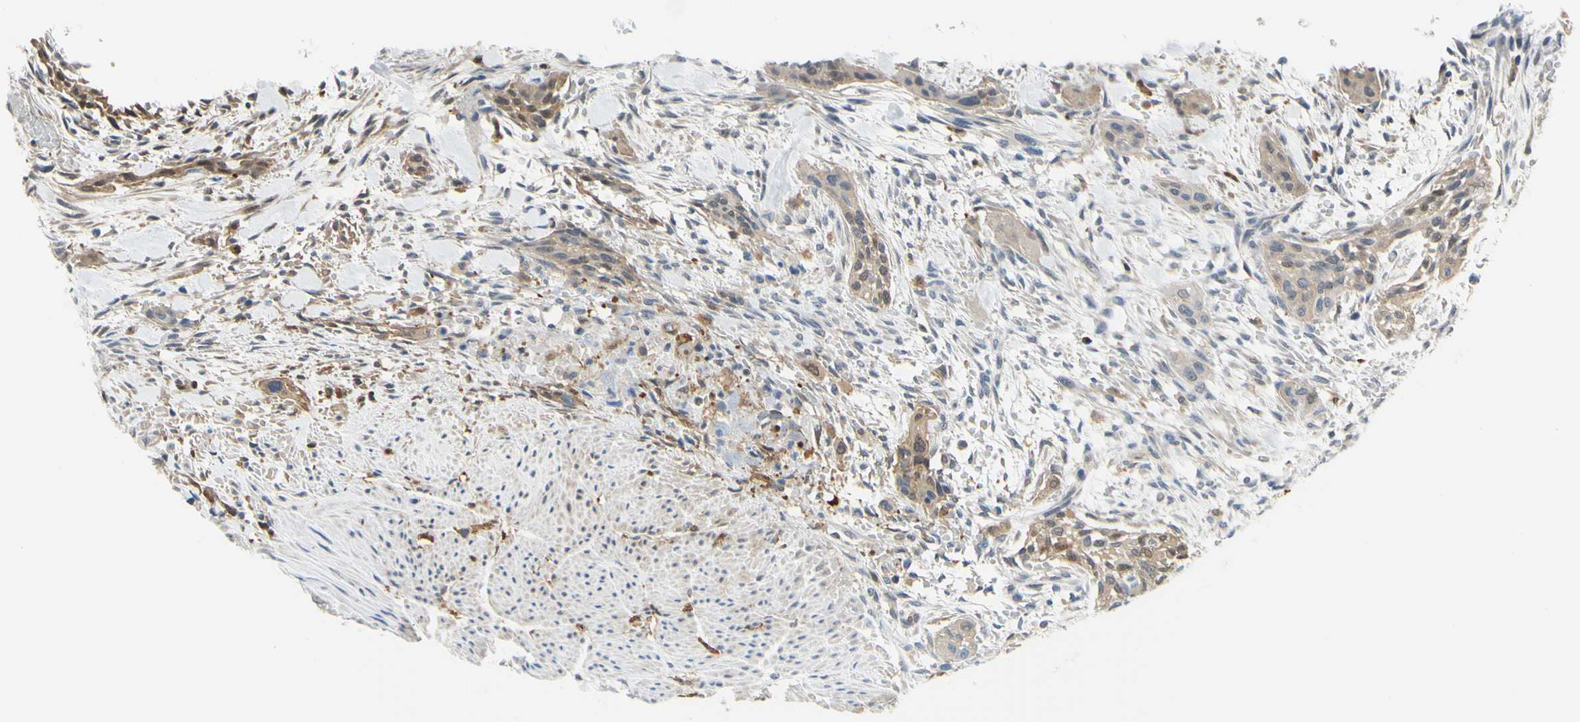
{"staining": {"intensity": "moderate", "quantity": "25%-75%", "location": "cytoplasmic/membranous"}, "tissue": "urothelial cancer", "cell_type": "Tumor cells", "image_type": "cancer", "snomed": [{"axis": "morphology", "description": "Urothelial carcinoma, High grade"}, {"axis": "topography", "description": "Urinary bladder"}], "caption": "Human urothelial cancer stained with a protein marker shows moderate staining in tumor cells.", "gene": "UPK3B", "patient": {"sex": "male", "age": 35}}